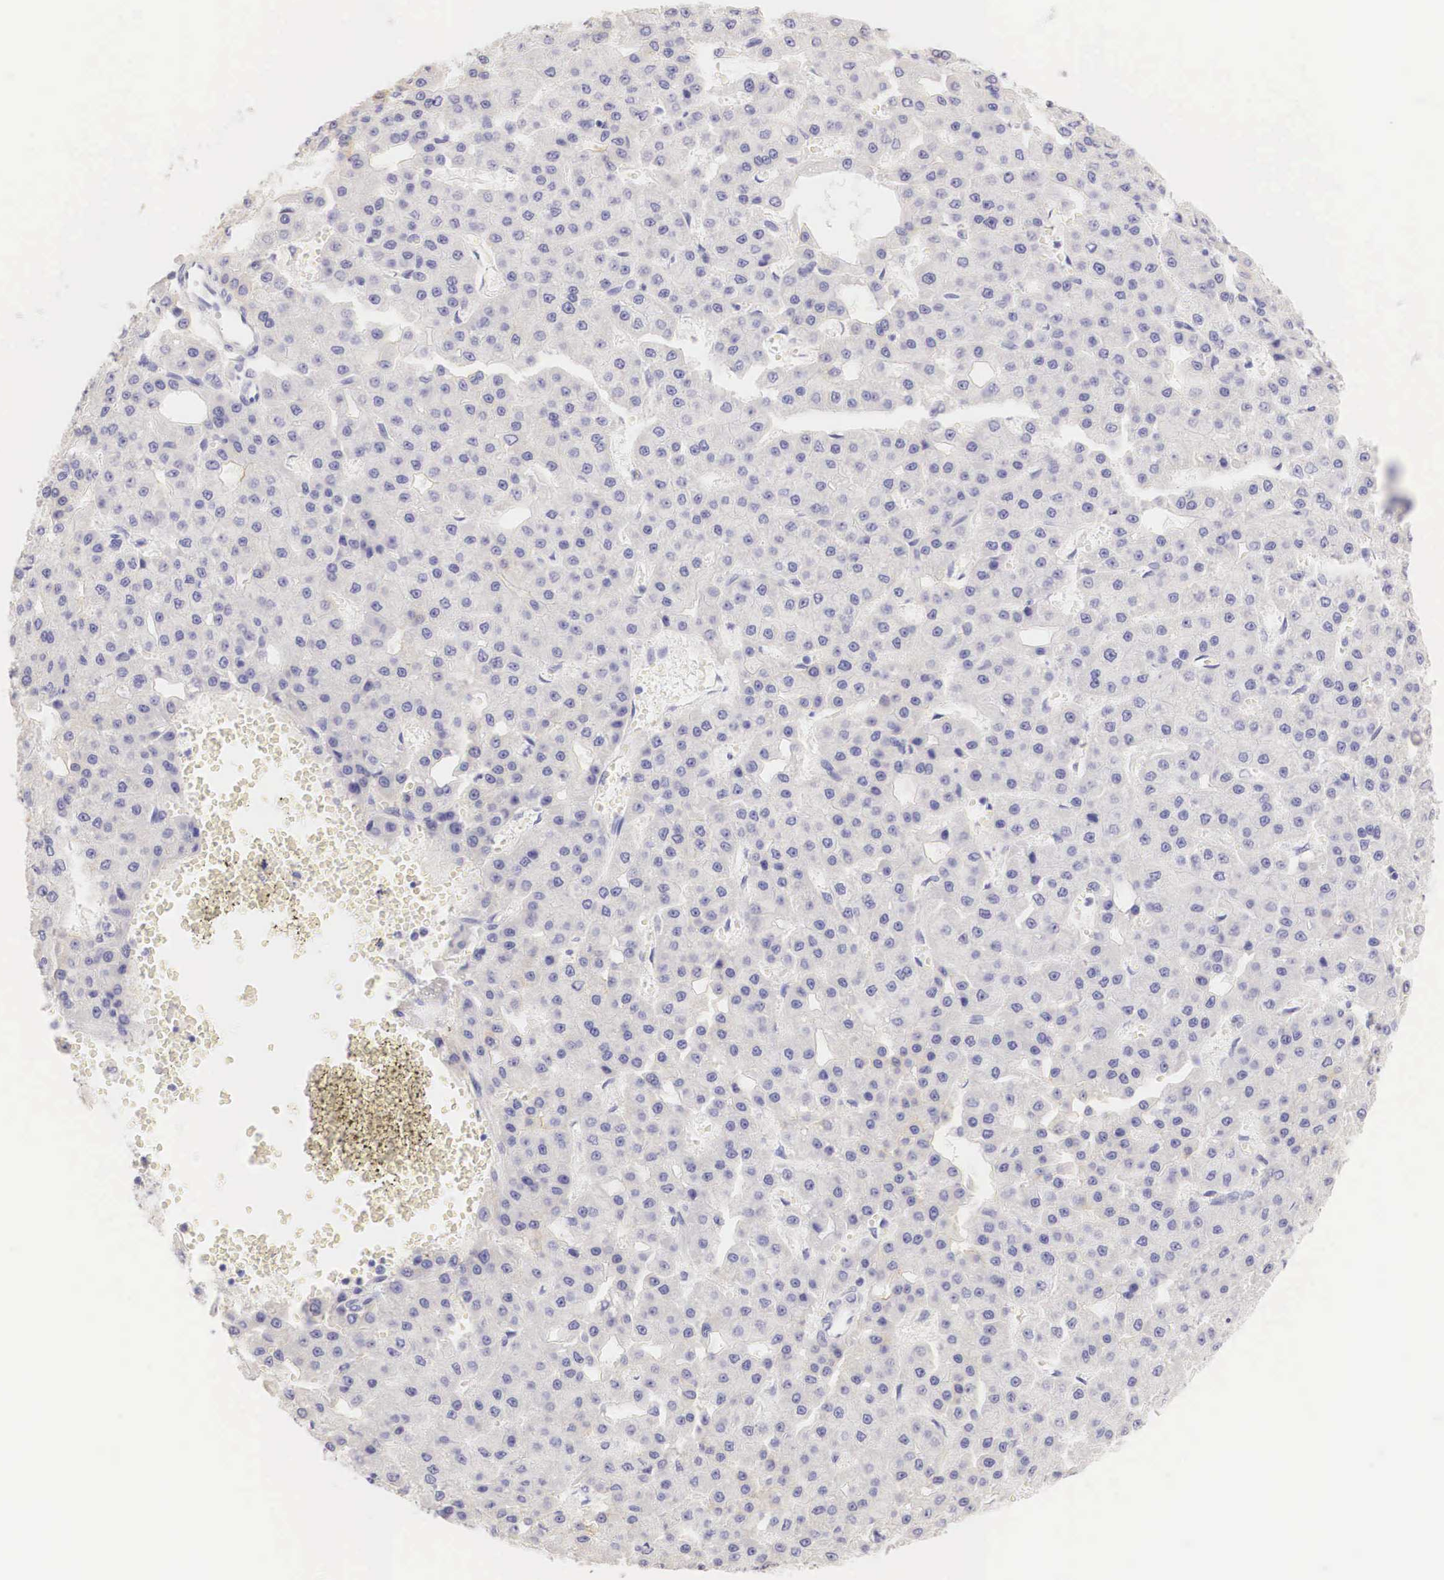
{"staining": {"intensity": "negative", "quantity": "none", "location": "none"}, "tissue": "liver cancer", "cell_type": "Tumor cells", "image_type": "cancer", "snomed": [{"axis": "morphology", "description": "Carcinoma, Hepatocellular, NOS"}, {"axis": "topography", "description": "Liver"}], "caption": "Liver cancer (hepatocellular carcinoma) stained for a protein using immunohistochemistry (IHC) demonstrates no staining tumor cells.", "gene": "ERBB2", "patient": {"sex": "male", "age": 47}}